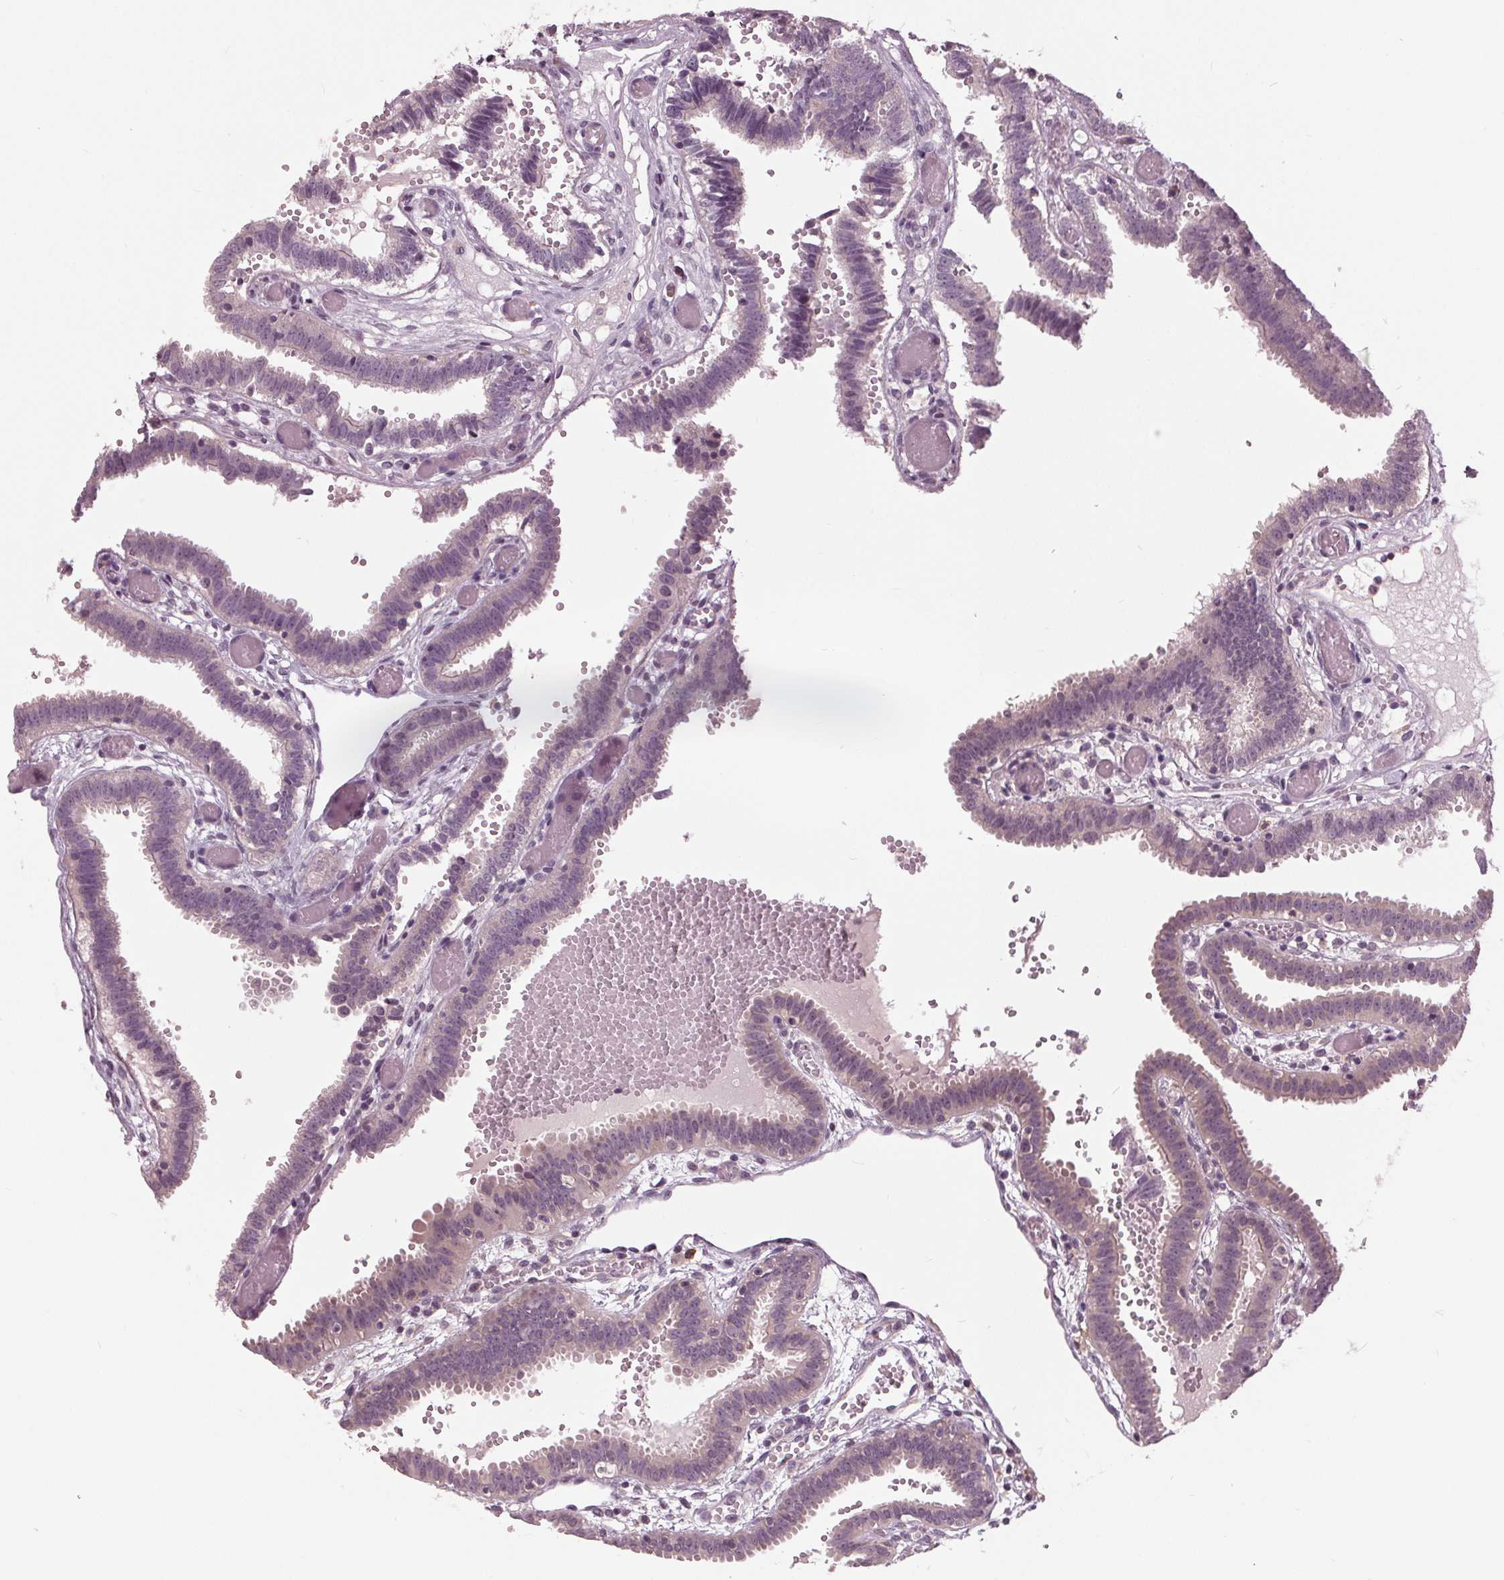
{"staining": {"intensity": "negative", "quantity": "none", "location": "none"}, "tissue": "fallopian tube", "cell_type": "Glandular cells", "image_type": "normal", "snomed": [{"axis": "morphology", "description": "Normal tissue, NOS"}, {"axis": "topography", "description": "Fallopian tube"}], "caption": "Immunohistochemistry (IHC) of benign fallopian tube displays no positivity in glandular cells. Nuclei are stained in blue.", "gene": "SIGLEC6", "patient": {"sex": "female", "age": 37}}